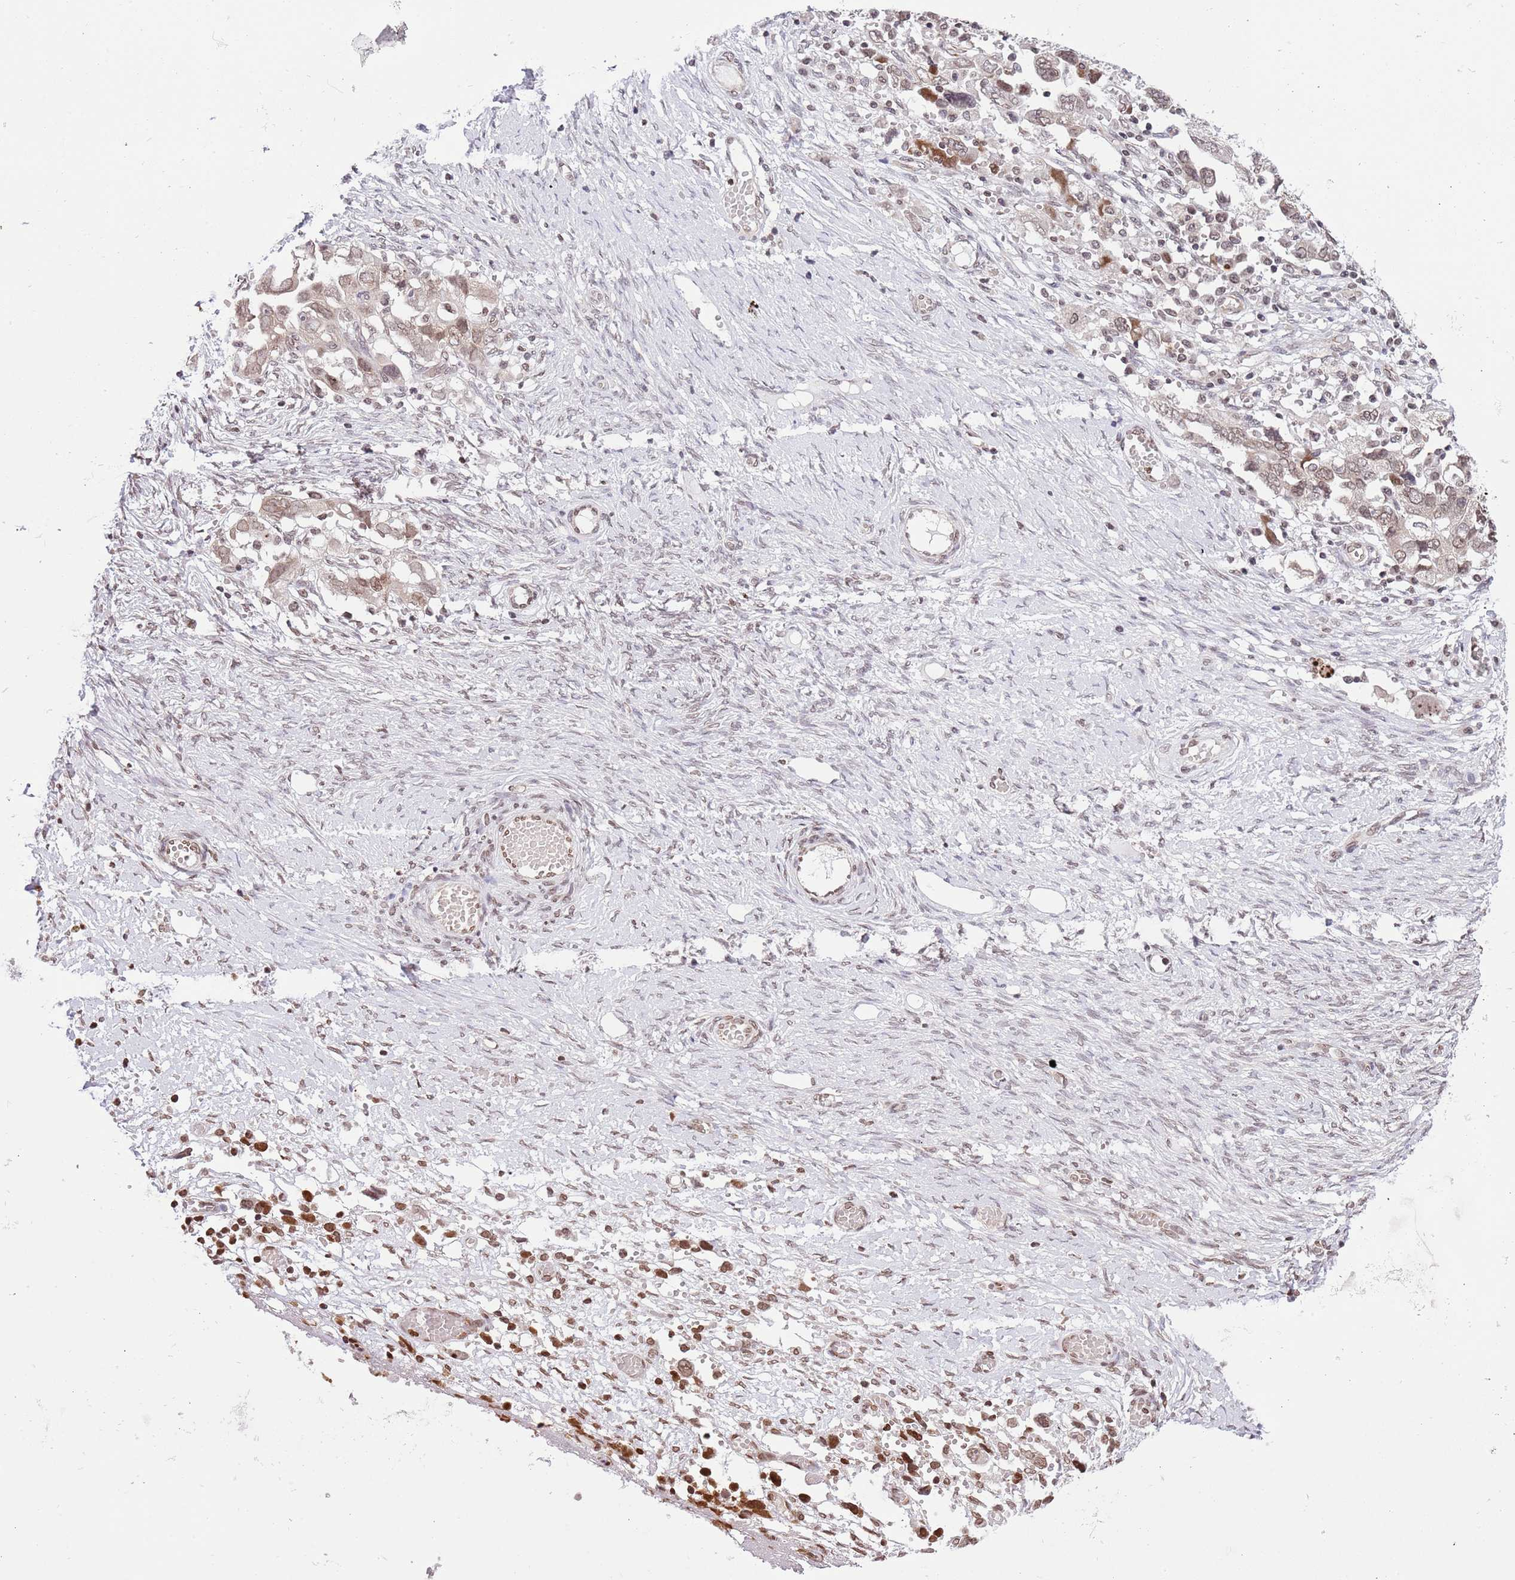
{"staining": {"intensity": "weak", "quantity": ">75%", "location": "nuclear"}, "tissue": "ovarian cancer", "cell_type": "Tumor cells", "image_type": "cancer", "snomed": [{"axis": "morphology", "description": "Carcinoma, NOS"}, {"axis": "morphology", "description": "Cystadenocarcinoma, serous, NOS"}, {"axis": "topography", "description": "Ovary"}], "caption": "Ovarian cancer stained for a protein displays weak nuclear positivity in tumor cells.", "gene": "NRIP1", "patient": {"sex": "female", "age": 69}}